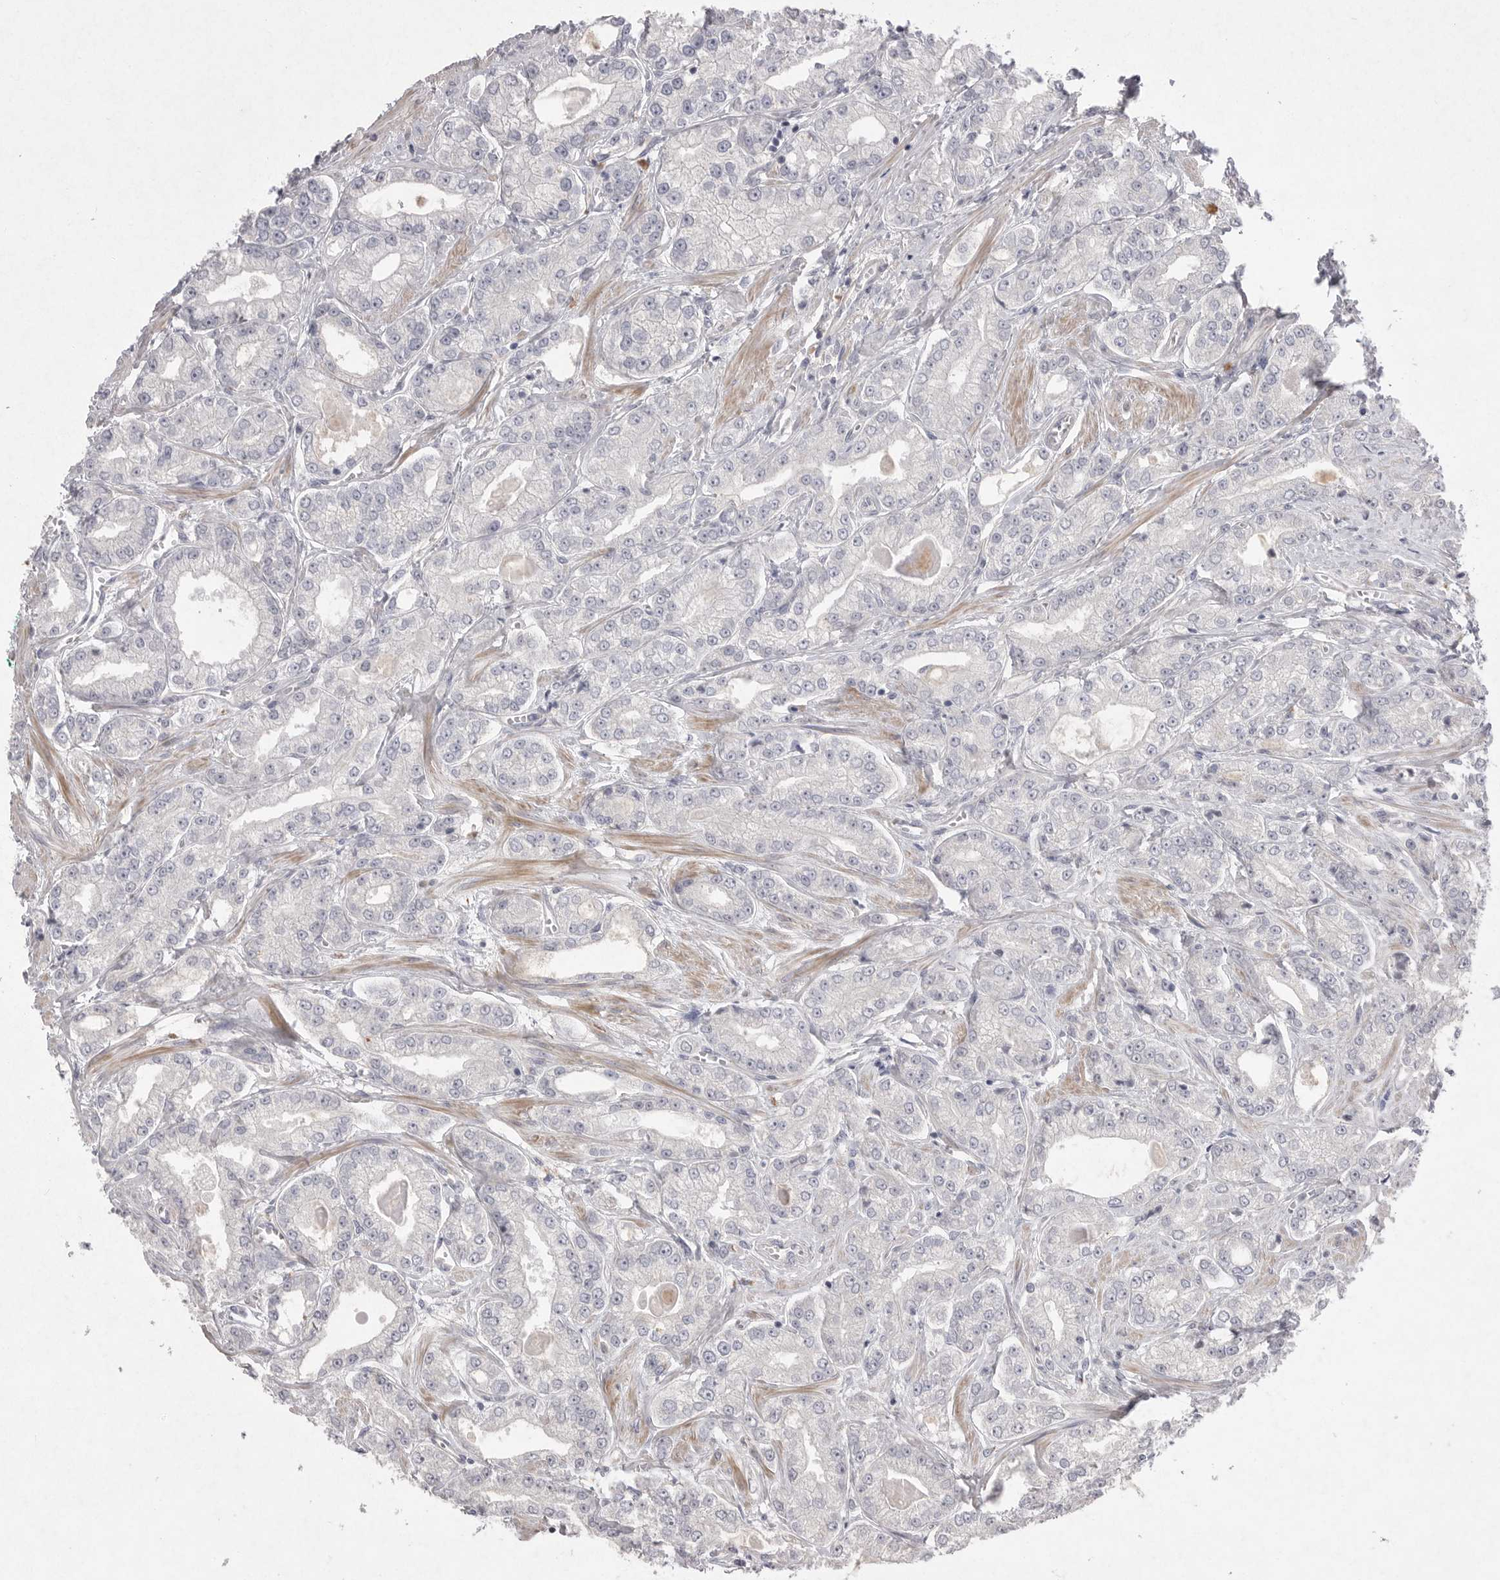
{"staining": {"intensity": "negative", "quantity": "none", "location": "none"}, "tissue": "prostate cancer", "cell_type": "Tumor cells", "image_type": "cancer", "snomed": [{"axis": "morphology", "description": "Adenocarcinoma, Low grade"}, {"axis": "topography", "description": "Prostate"}], "caption": "Immunohistochemistry image of human prostate low-grade adenocarcinoma stained for a protein (brown), which shows no positivity in tumor cells.", "gene": "VANGL2", "patient": {"sex": "male", "age": 62}}